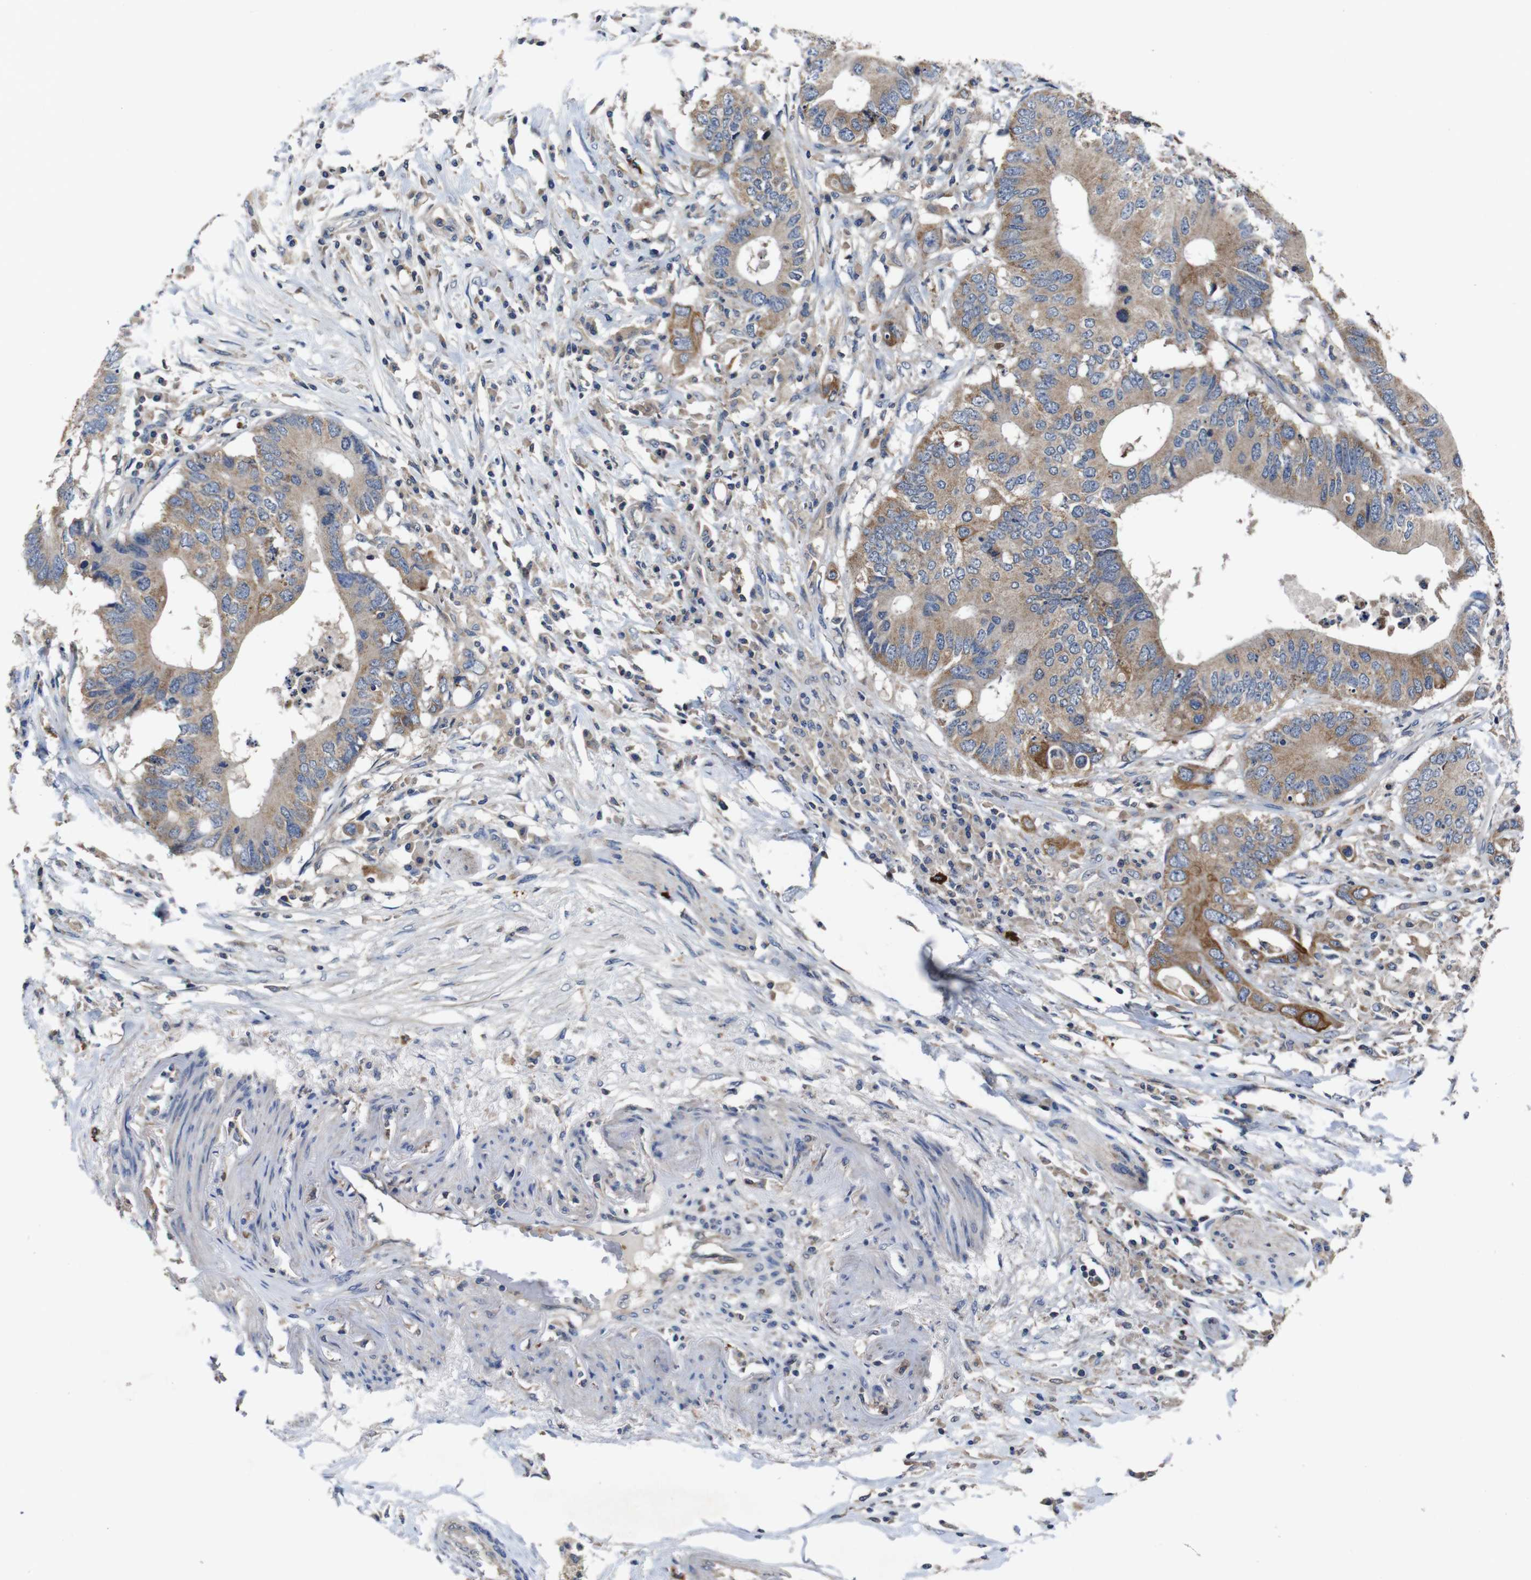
{"staining": {"intensity": "moderate", "quantity": ">75%", "location": "cytoplasmic/membranous"}, "tissue": "colorectal cancer", "cell_type": "Tumor cells", "image_type": "cancer", "snomed": [{"axis": "morphology", "description": "Adenocarcinoma, NOS"}, {"axis": "topography", "description": "Colon"}], "caption": "The histopathology image reveals immunohistochemical staining of colorectal cancer. There is moderate cytoplasmic/membranous expression is seen in about >75% of tumor cells.", "gene": "GLIPR1", "patient": {"sex": "male", "age": 71}}